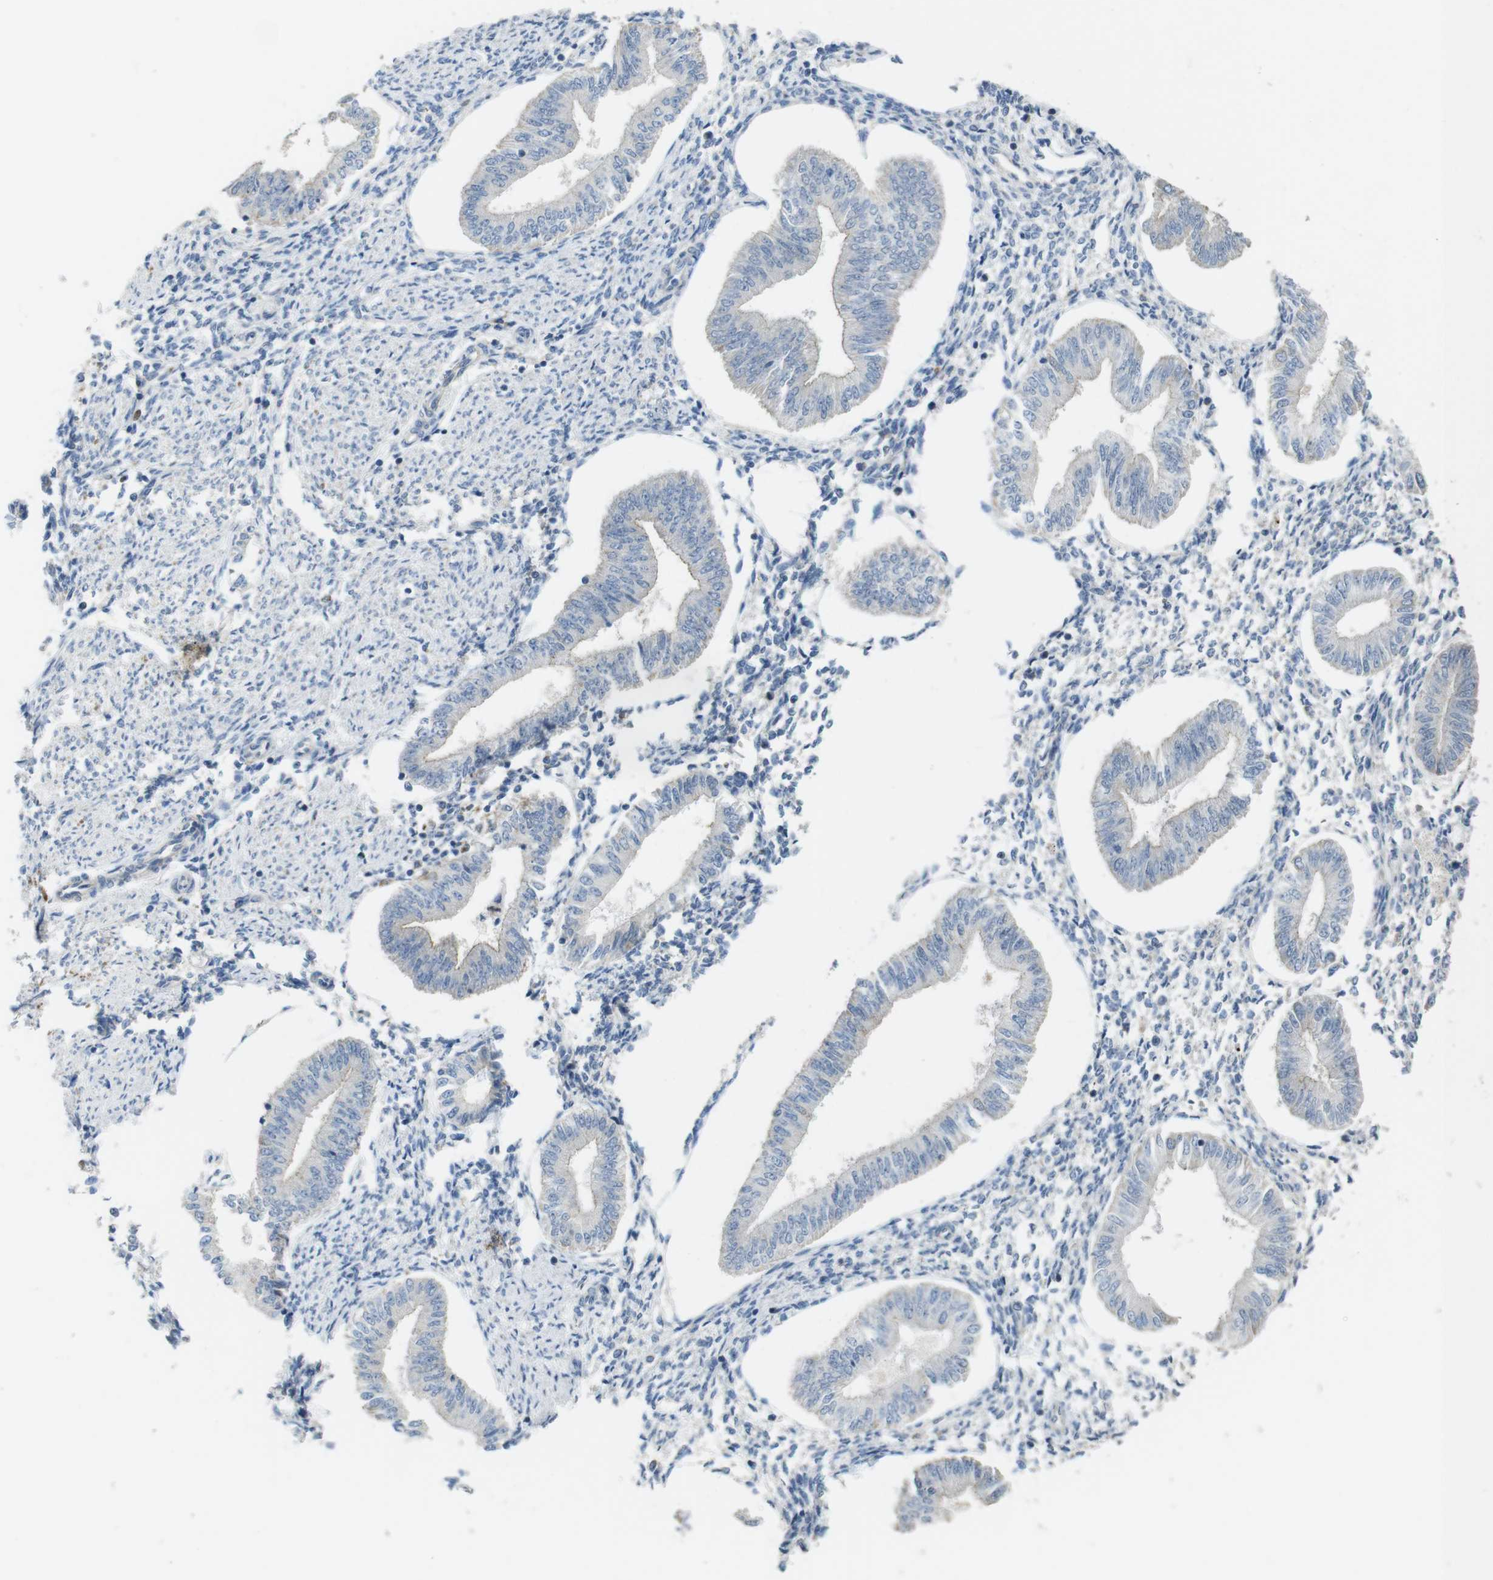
{"staining": {"intensity": "weak", "quantity": "<25%", "location": "cytoplasmic/membranous"}, "tissue": "endometrium", "cell_type": "Cells in endometrial stroma", "image_type": "normal", "snomed": [{"axis": "morphology", "description": "Normal tissue, NOS"}, {"axis": "topography", "description": "Endometrium"}], "caption": "A histopathology image of endometrium stained for a protein reveals no brown staining in cells in endometrial stroma.", "gene": "CALHM2", "patient": {"sex": "female", "age": 50}}